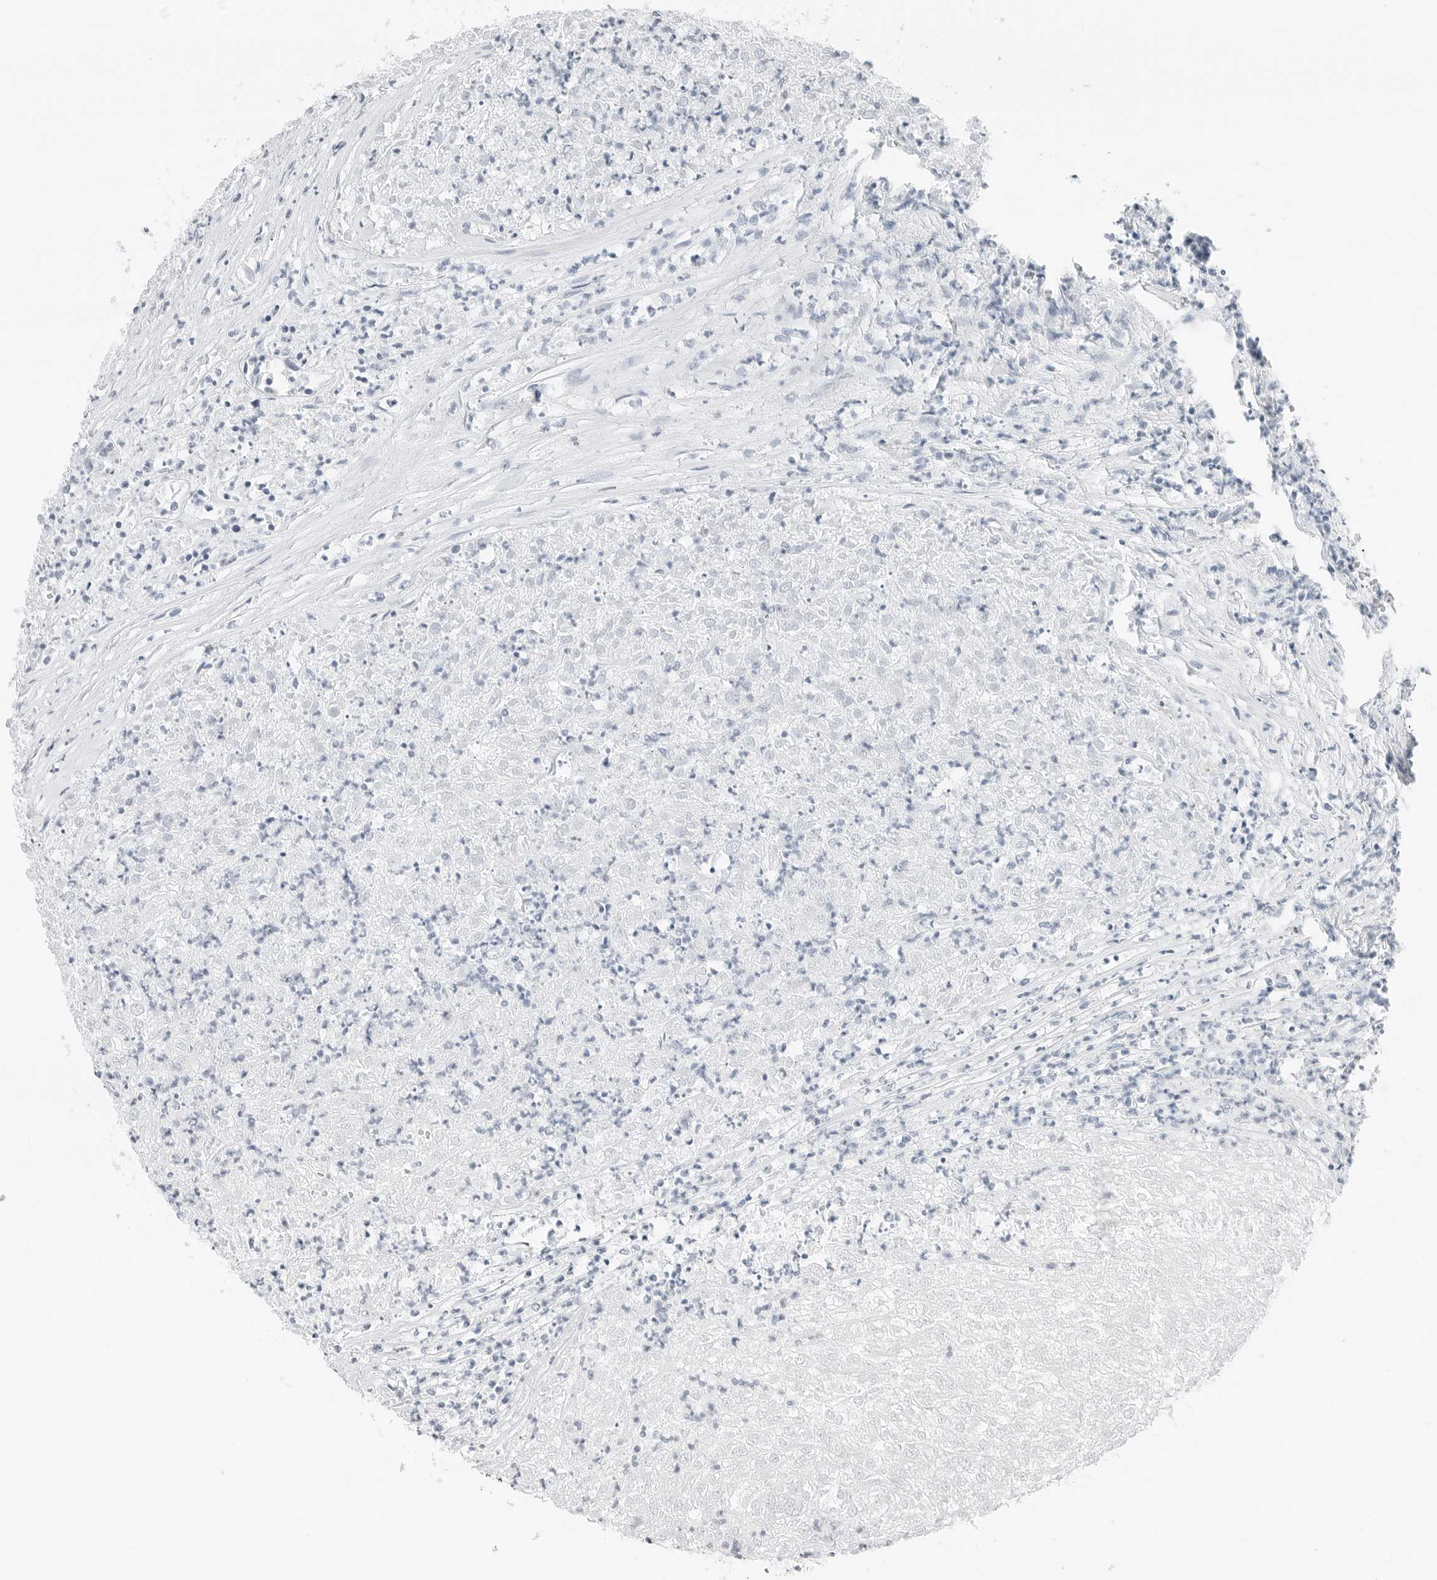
{"staining": {"intensity": "negative", "quantity": "none", "location": "none"}, "tissue": "renal cancer", "cell_type": "Tumor cells", "image_type": "cancer", "snomed": [{"axis": "morphology", "description": "Adenocarcinoma, NOS"}, {"axis": "topography", "description": "Kidney"}], "caption": "IHC image of human renal adenocarcinoma stained for a protein (brown), which displays no staining in tumor cells.", "gene": "NTMT2", "patient": {"sex": "female", "age": 54}}